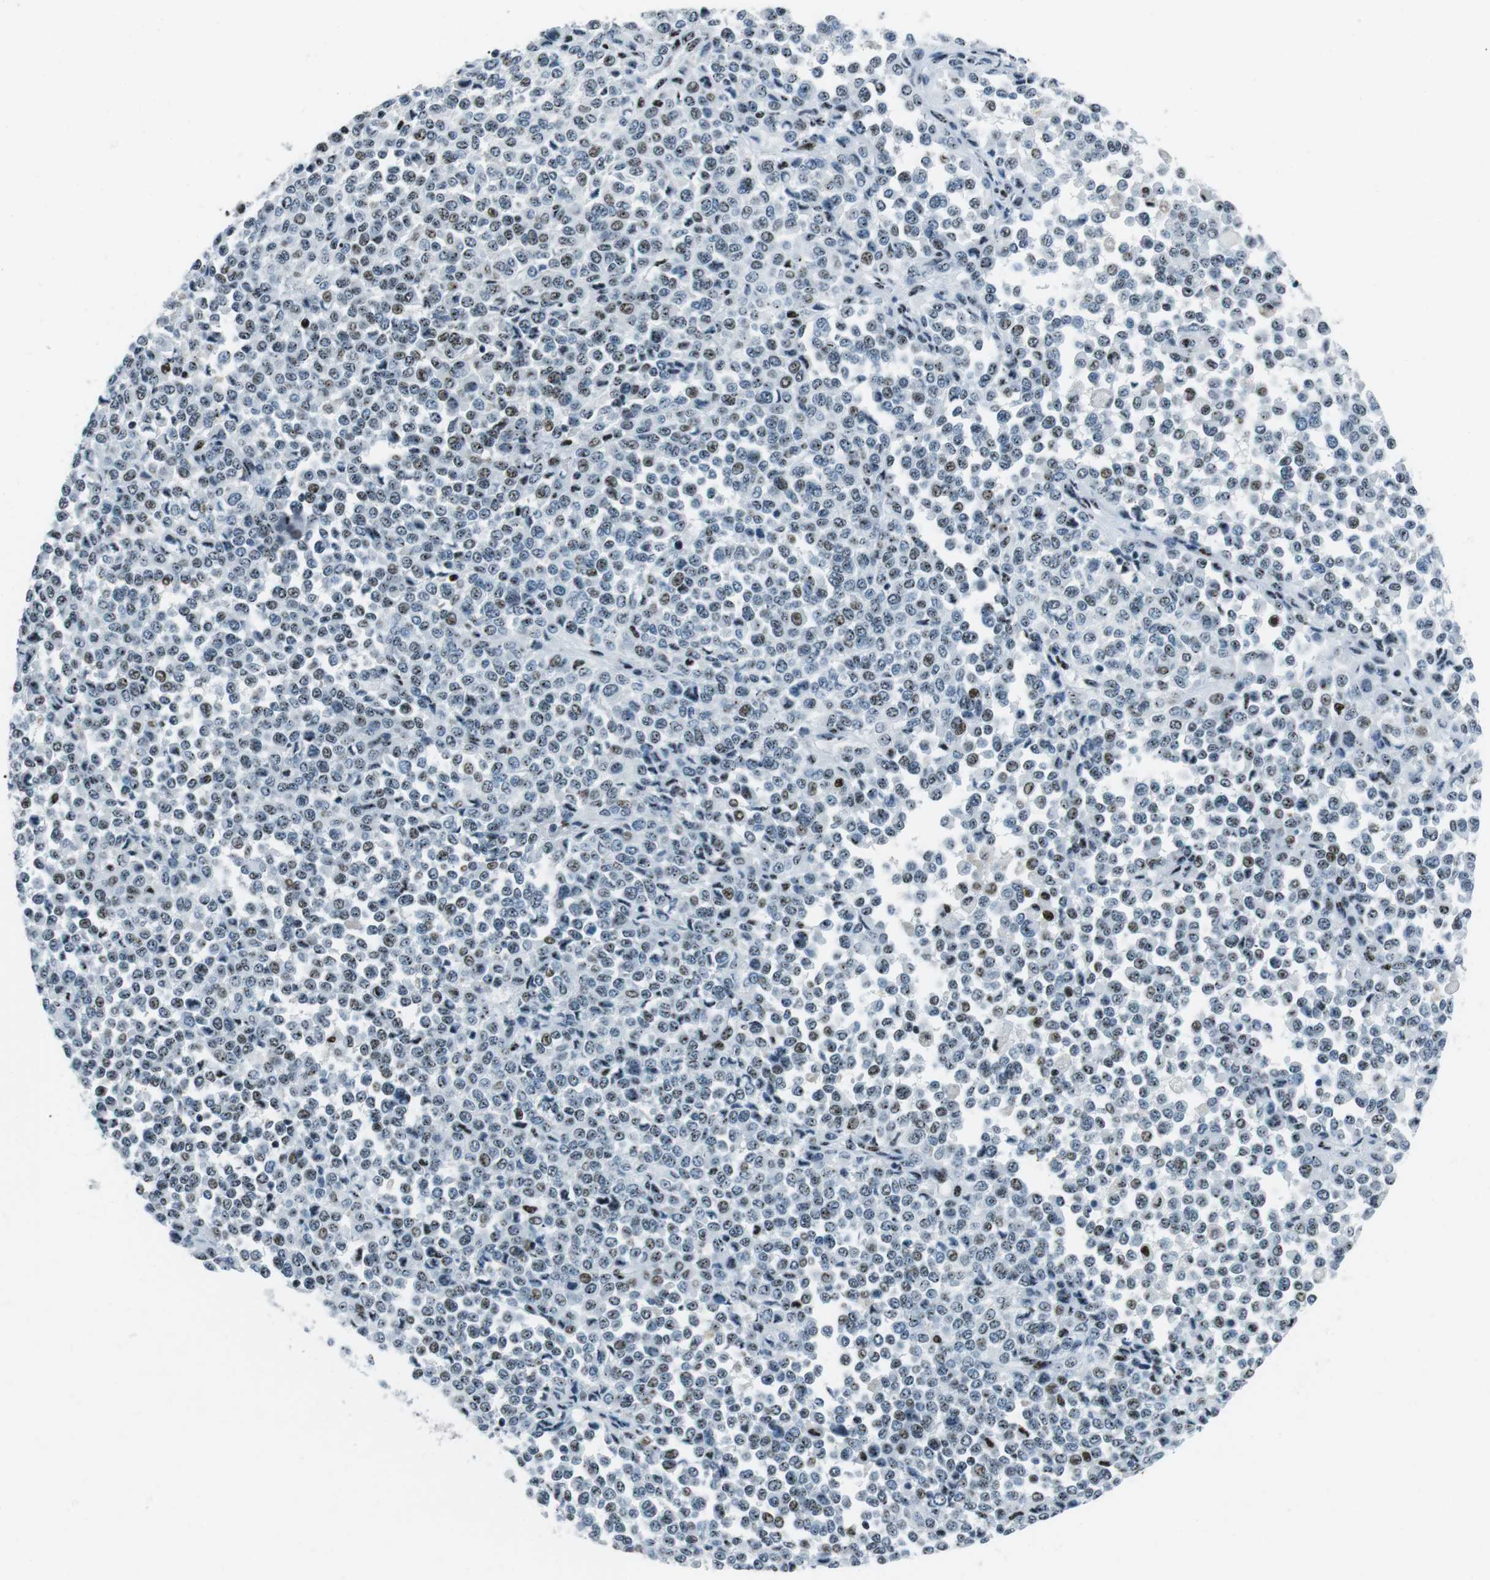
{"staining": {"intensity": "weak", "quantity": "25%-75%", "location": "nuclear"}, "tissue": "melanoma", "cell_type": "Tumor cells", "image_type": "cancer", "snomed": [{"axis": "morphology", "description": "Malignant melanoma, Metastatic site"}, {"axis": "topography", "description": "Pancreas"}], "caption": "Immunohistochemistry of malignant melanoma (metastatic site) reveals low levels of weak nuclear staining in about 25%-75% of tumor cells.", "gene": "PML", "patient": {"sex": "female", "age": 30}}